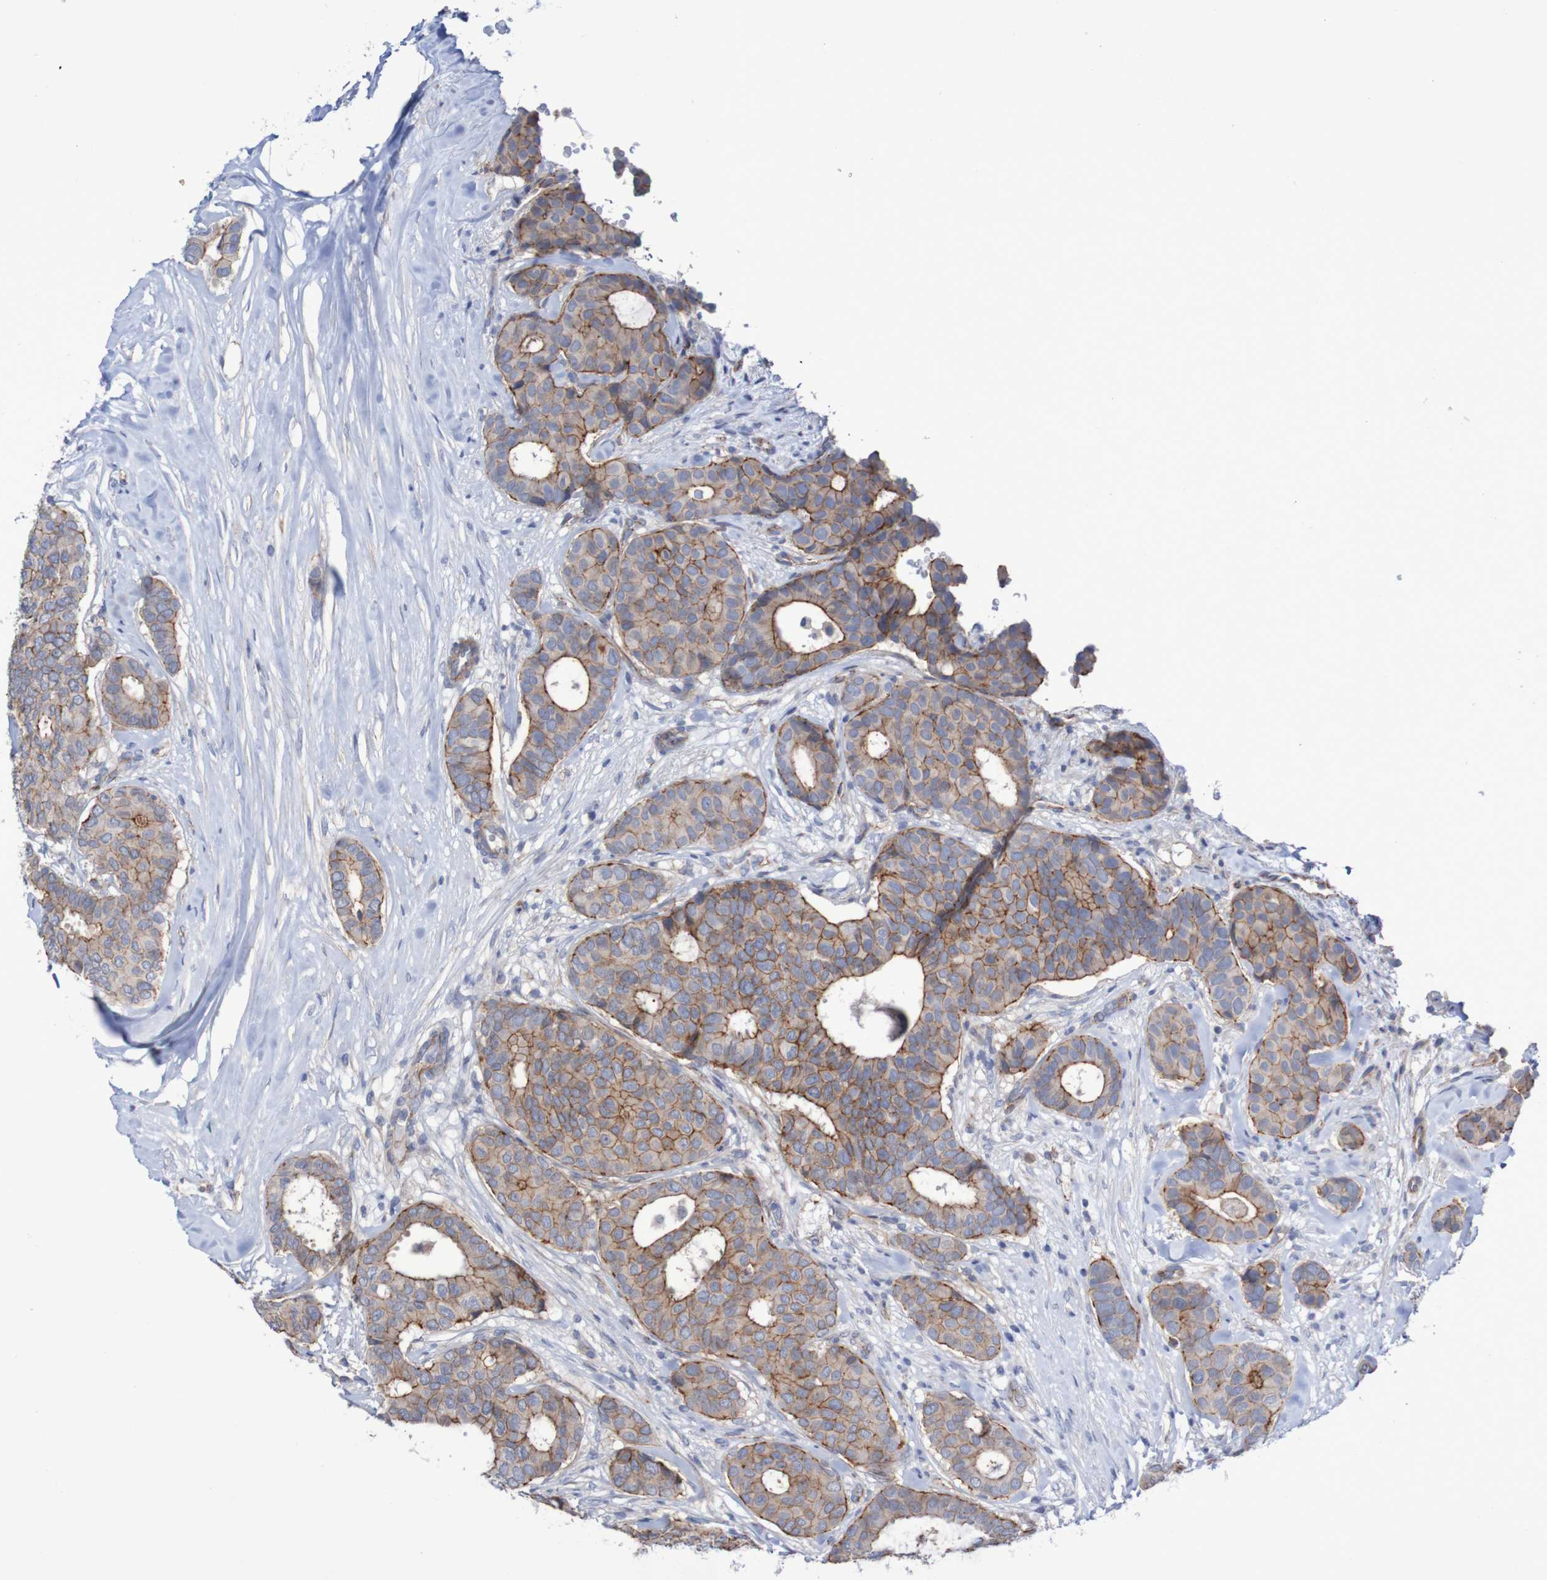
{"staining": {"intensity": "moderate", "quantity": ">75%", "location": "cytoplasmic/membranous"}, "tissue": "breast cancer", "cell_type": "Tumor cells", "image_type": "cancer", "snomed": [{"axis": "morphology", "description": "Duct carcinoma"}, {"axis": "topography", "description": "Breast"}], "caption": "A high-resolution micrograph shows immunohistochemistry staining of breast infiltrating ductal carcinoma, which shows moderate cytoplasmic/membranous expression in approximately >75% of tumor cells.", "gene": "NECTIN2", "patient": {"sex": "female", "age": 75}}